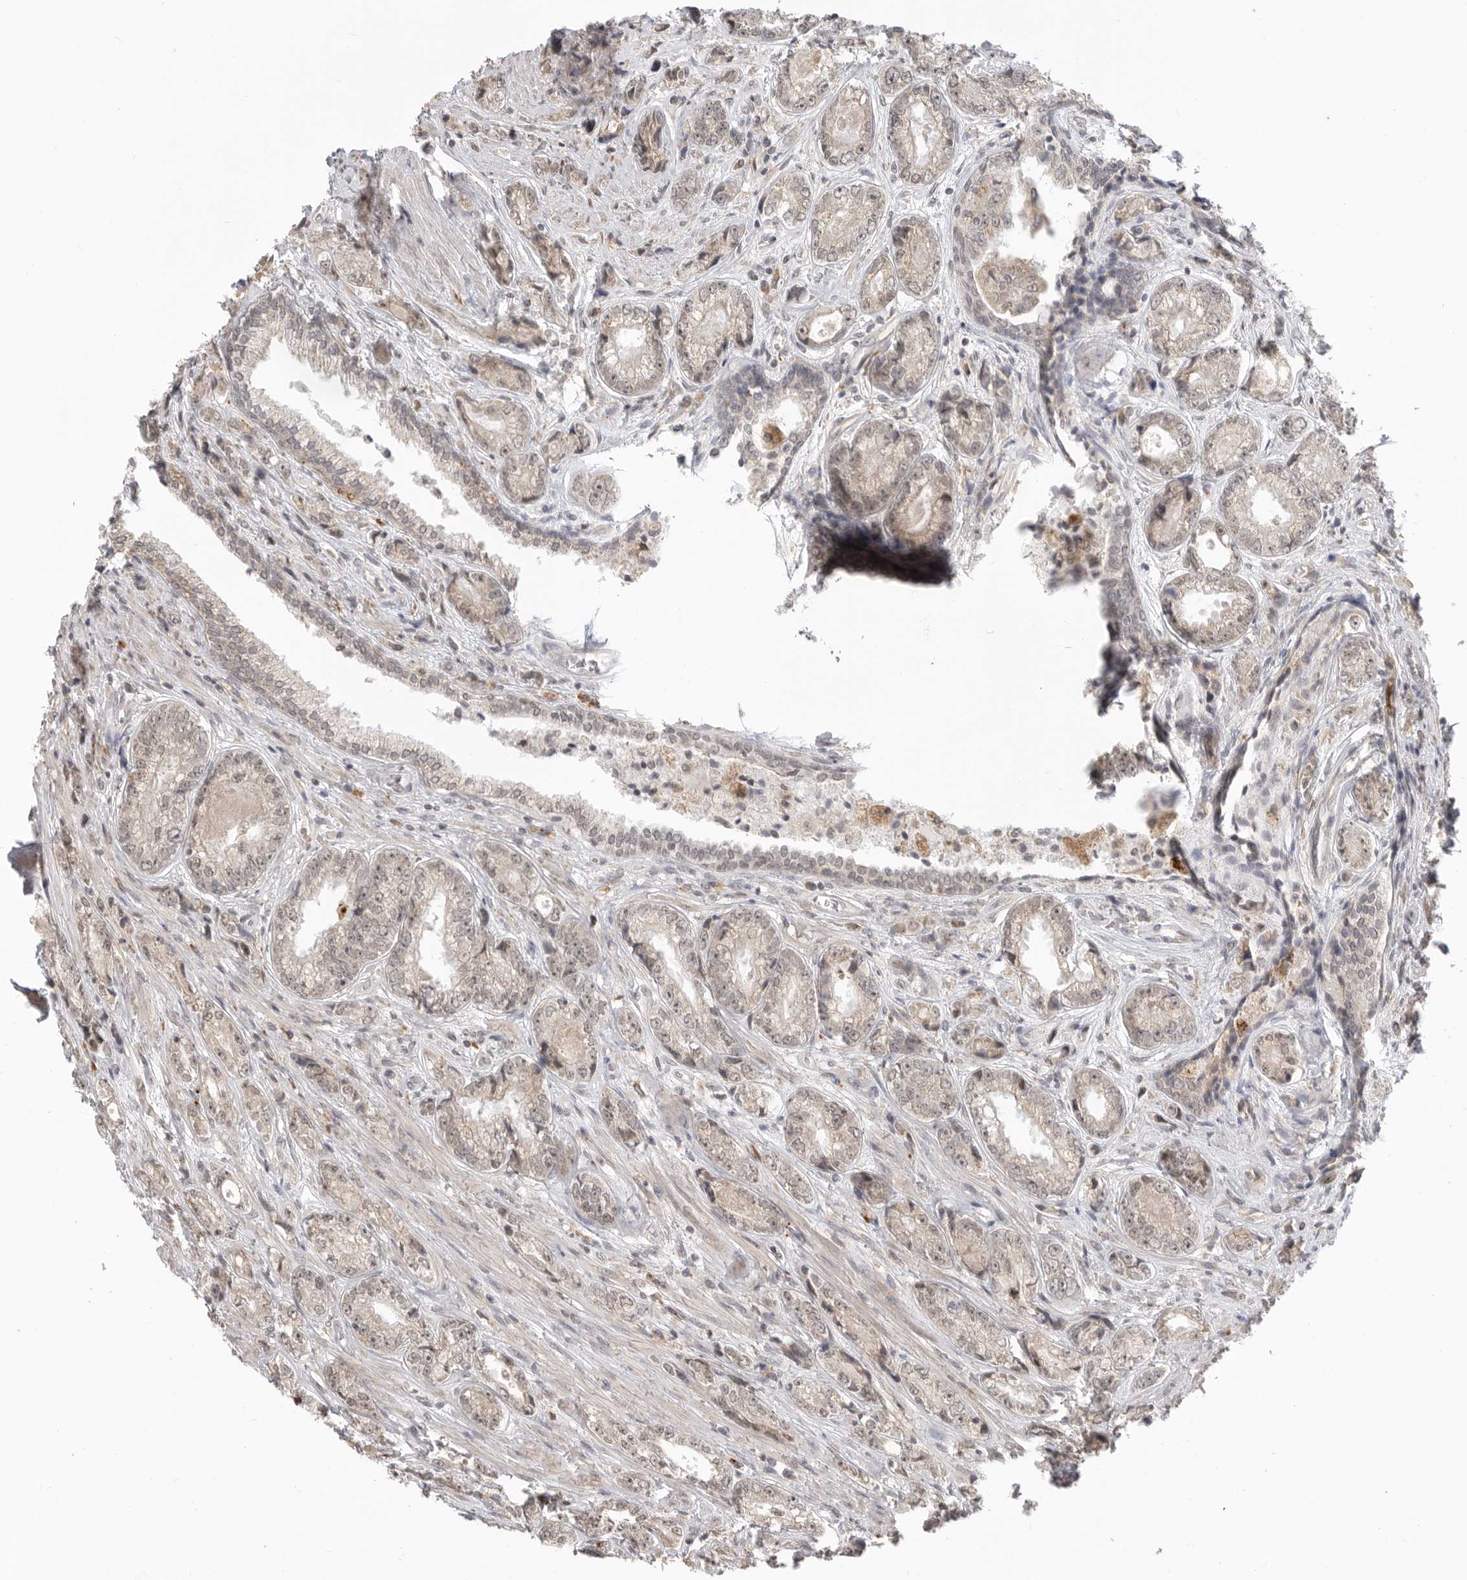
{"staining": {"intensity": "weak", "quantity": "25%-75%", "location": "cytoplasmic/membranous"}, "tissue": "prostate cancer", "cell_type": "Tumor cells", "image_type": "cancer", "snomed": [{"axis": "morphology", "description": "Adenocarcinoma, High grade"}, {"axis": "topography", "description": "Prostate"}], "caption": "Protein staining of prostate cancer tissue demonstrates weak cytoplasmic/membranous expression in approximately 25%-75% of tumor cells.", "gene": "KALRN", "patient": {"sex": "male", "age": 61}}